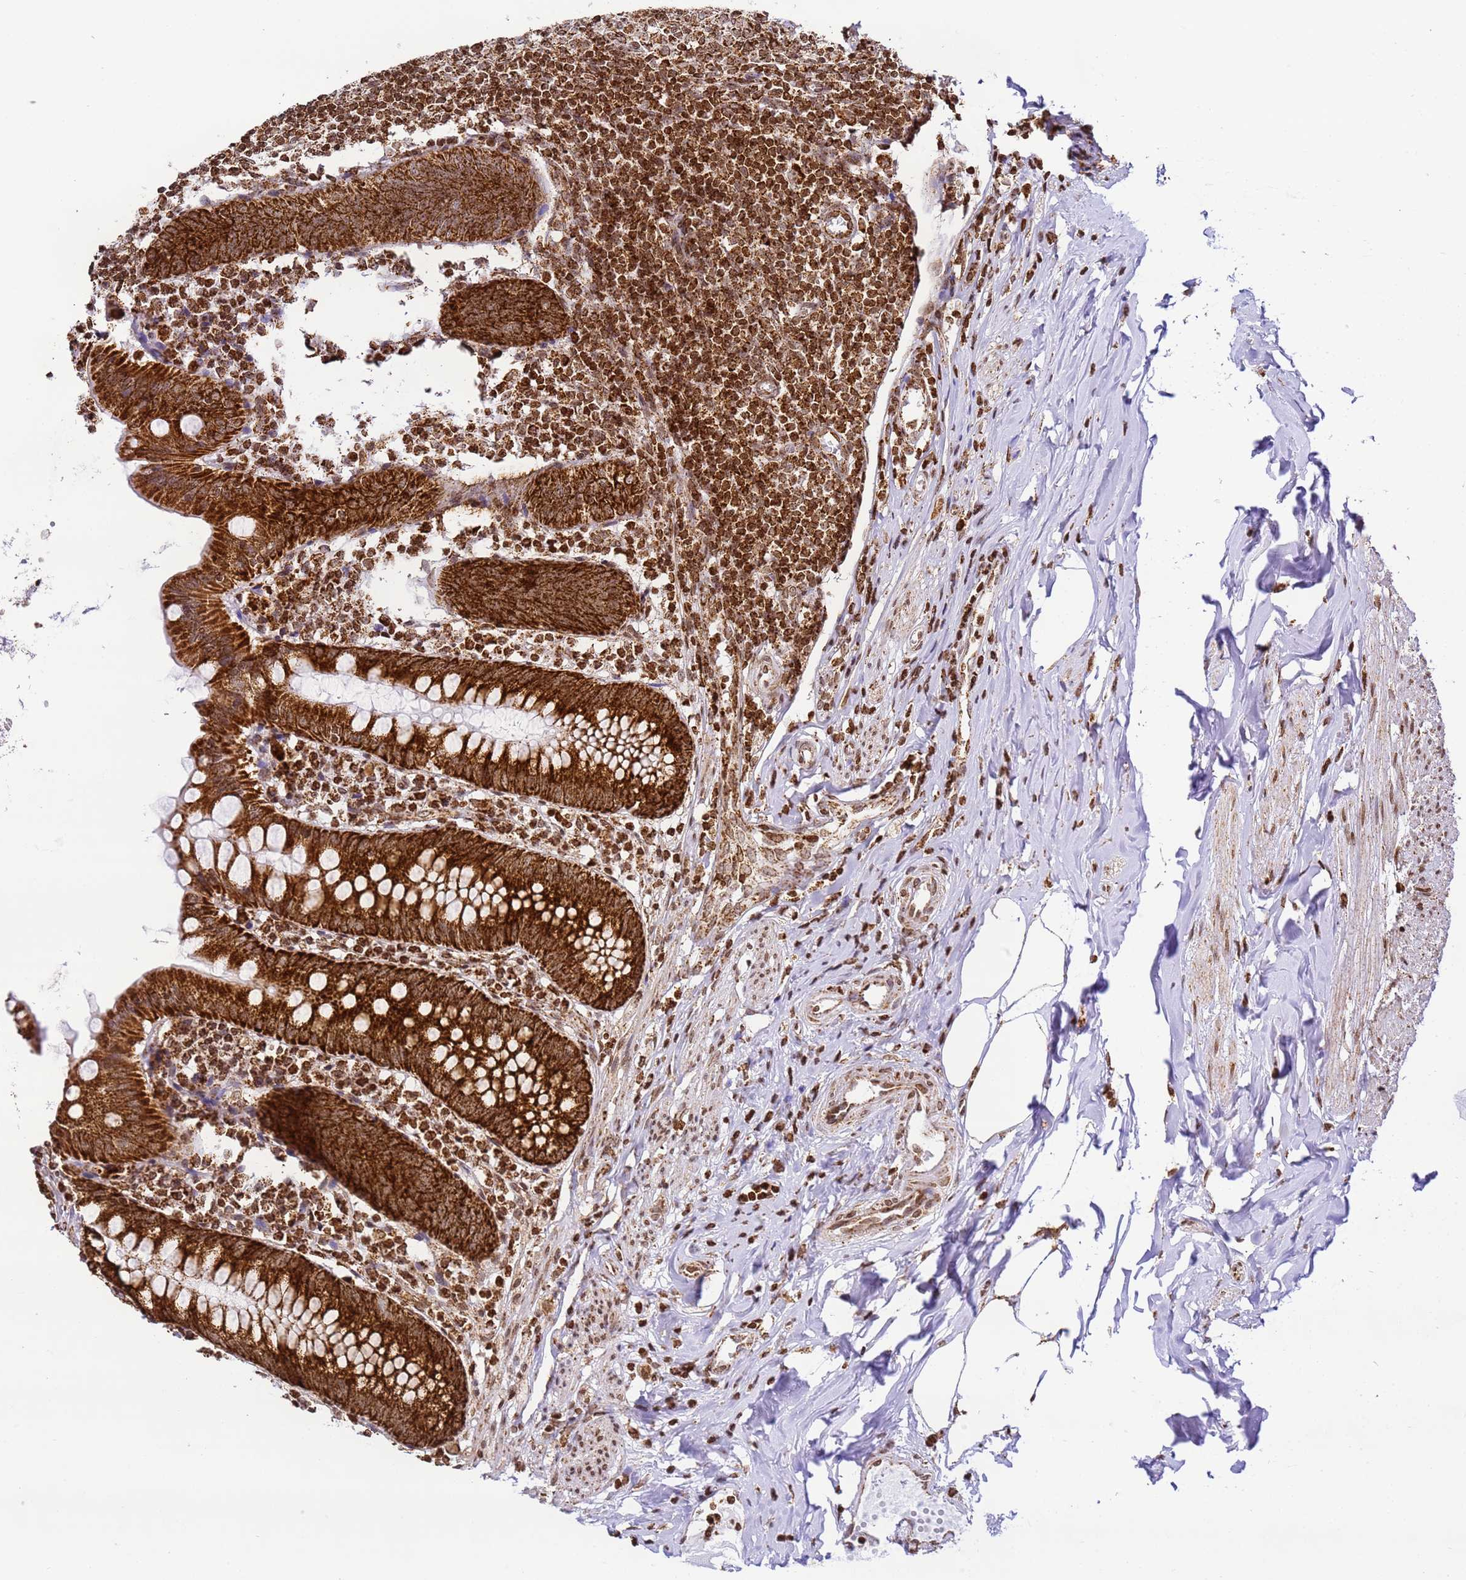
{"staining": {"intensity": "strong", "quantity": ">75%", "location": "cytoplasmic/membranous"}, "tissue": "appendix", "cell_type": "Glandular cells", "image_type": "normal", "snomed": [{"axis": "morphology", "description": "Normal tissue, NOS"}, {"axis": "topography", "description": "Appendix"}], "caption": "About >75% of glandular cells in normal human appendix reveal strong cytoplasmic/membranous protein staining as visualized by brown immunohistochemical staining.", "gene": "HSPE1", "patient": {"sex": "female", "age": 54}}